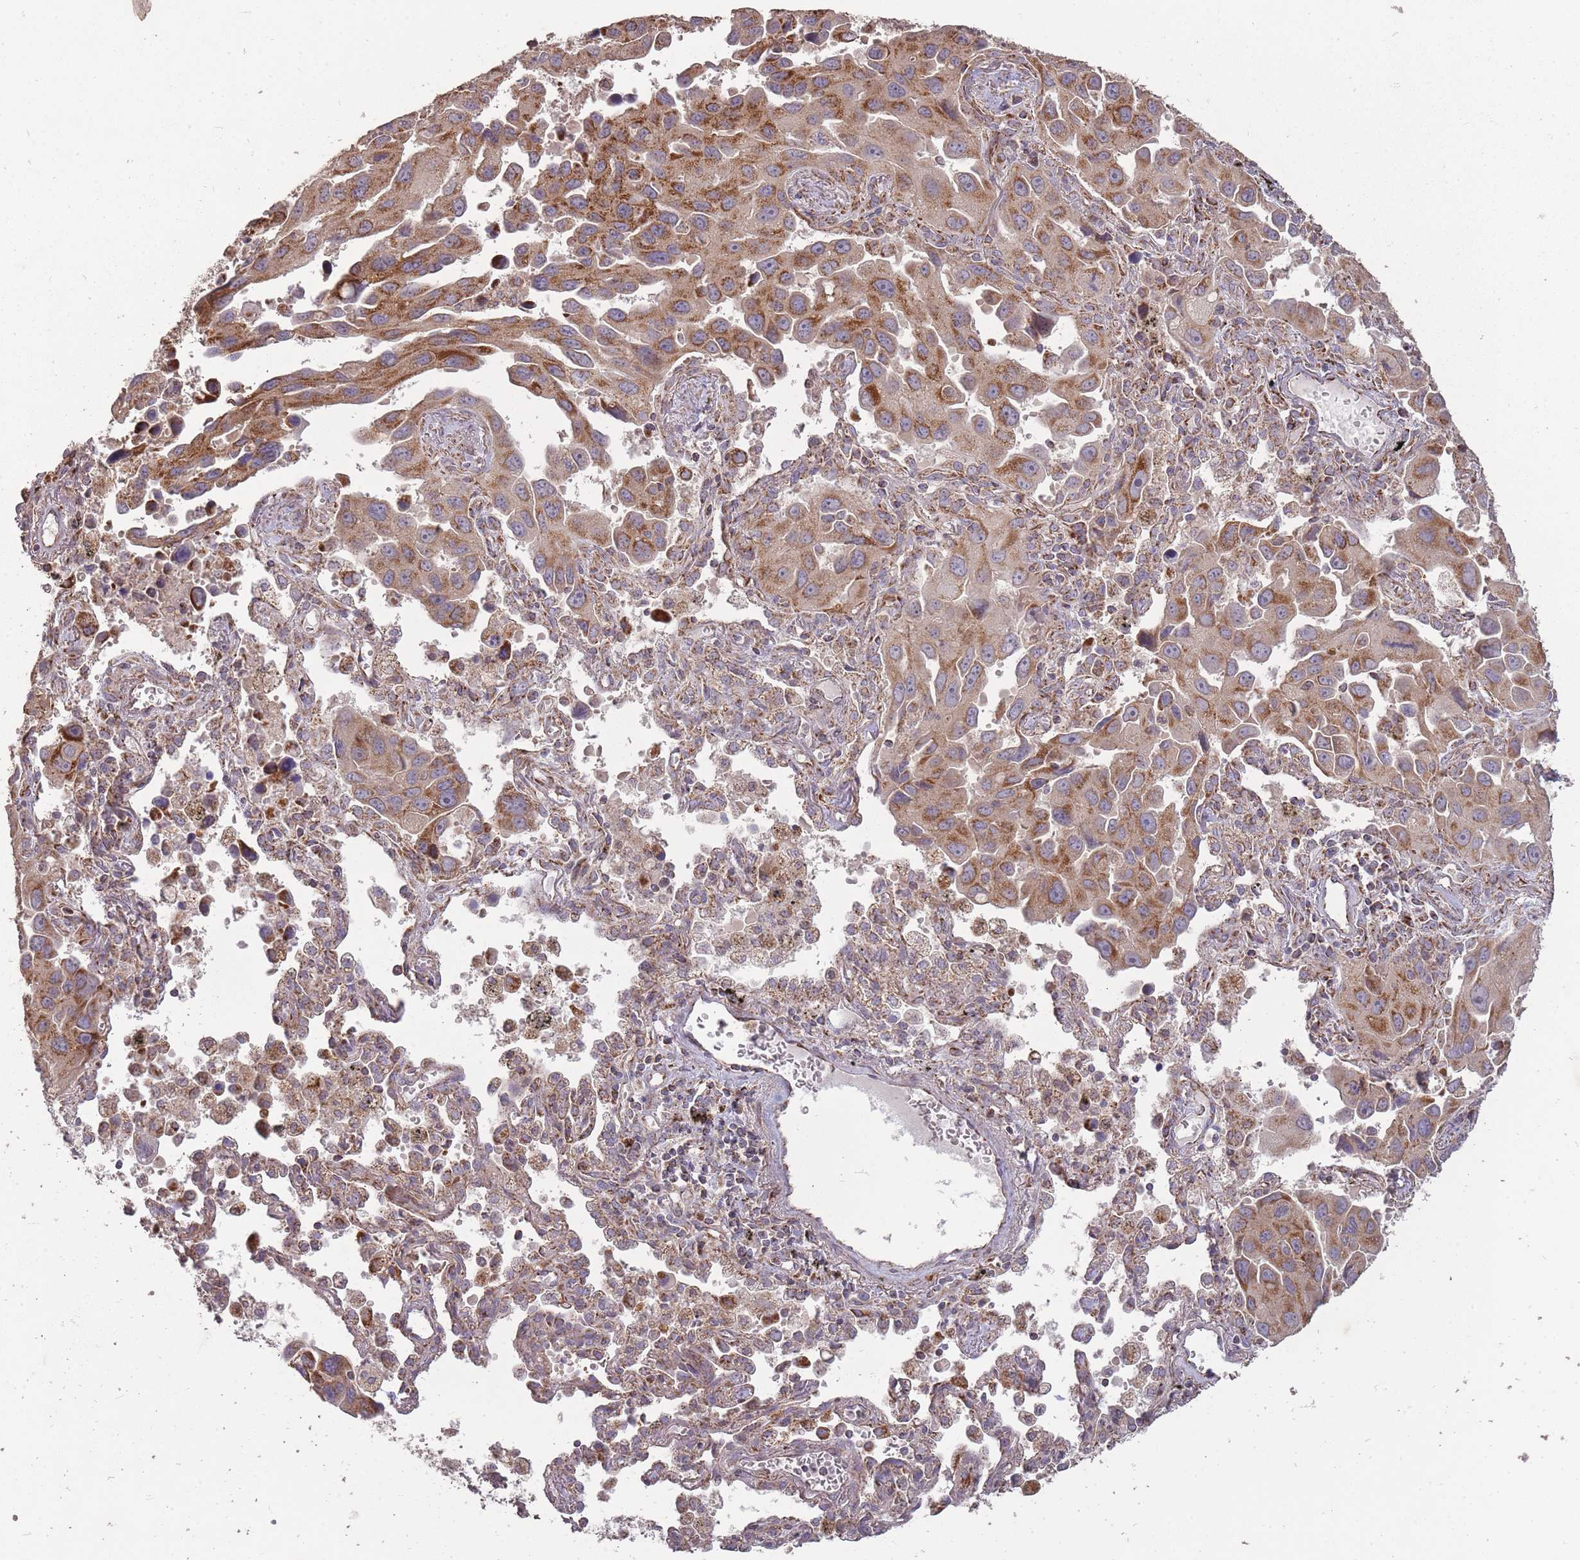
{"staining": {"intensity": "strong", "quantity": ">75%", "location": "cytoplasmic/membranous"}, "tissue": "lung cancer", "cell_type": "Tumor cells", "image_type": "cancer", "snomed": [{"axis": "morphology", "description": "Adenocarcinoma, NOS"}, {"axis": "topography", "description": "Lung"}], "caption": "This is a photomicrograph of IHC staining of lung adenocarcinoma, which shows strong positivity in the cytoplasmic/membranous of tumor cells.", "gene": "CNOT8", "patient": {"sex": "male", "age": 66}}